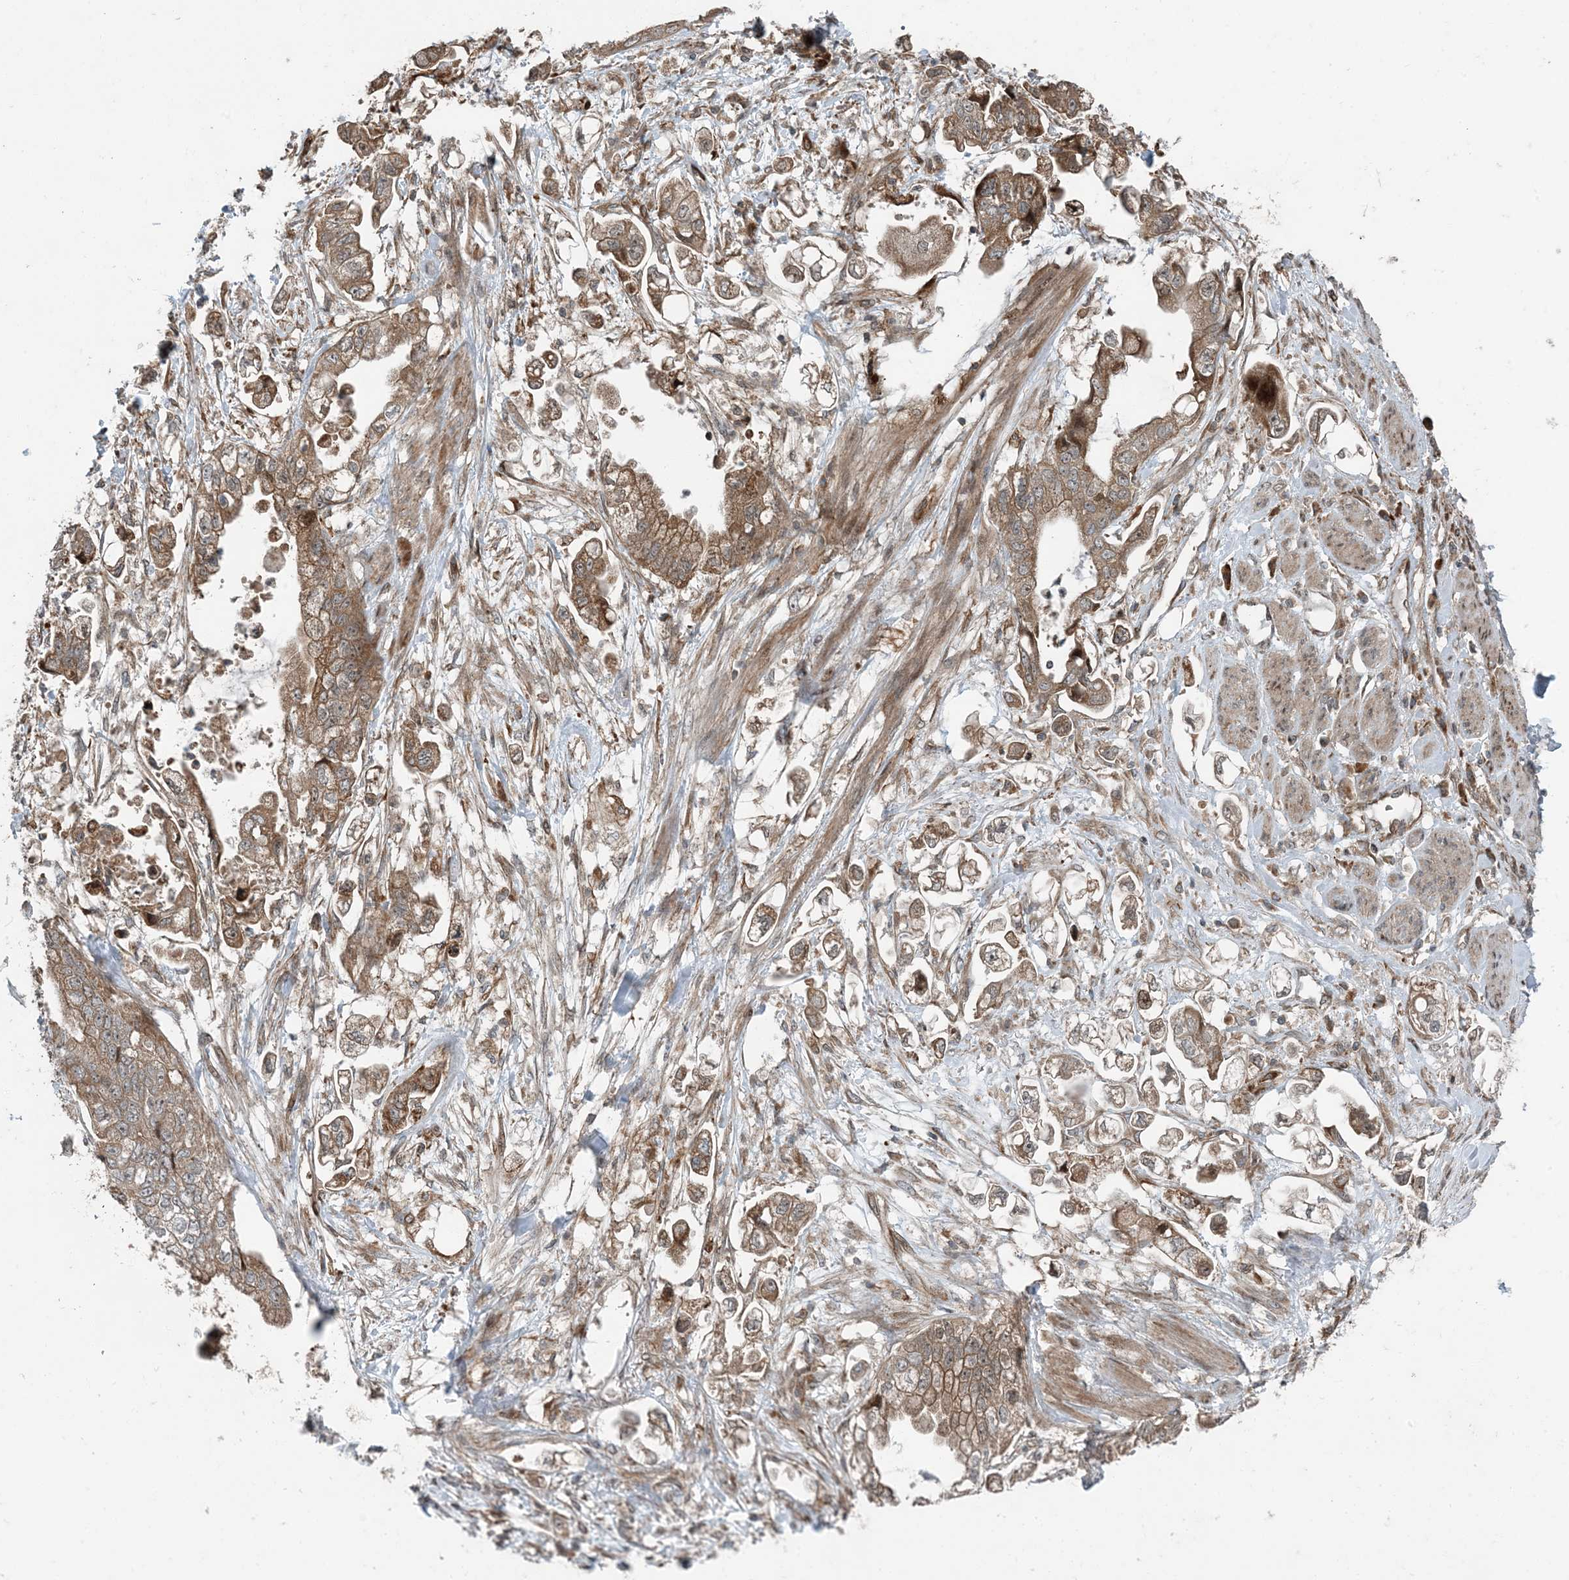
{"staining": {"intensity": "moderate", "quantity": ">75%", "location": "cytoplasmic/membranous"}, "tissue": "stomach cancer", "cell_type": "Tumor cells", "image_type": "cancer", "snomed": [{"axis": "morphology", "description": "Adenocarcinoma, NOS"}, {"axis": "topography", "description": "Stomach"}], "caption": "Protein staining by immunohistochemistry (IHC) displays moderate cytoplasmic/membranous positivity in about >75% of tumor cells in stomach cancer.", "gene": "EDEM2", "patient": {"sex": "male", "age": 62}}